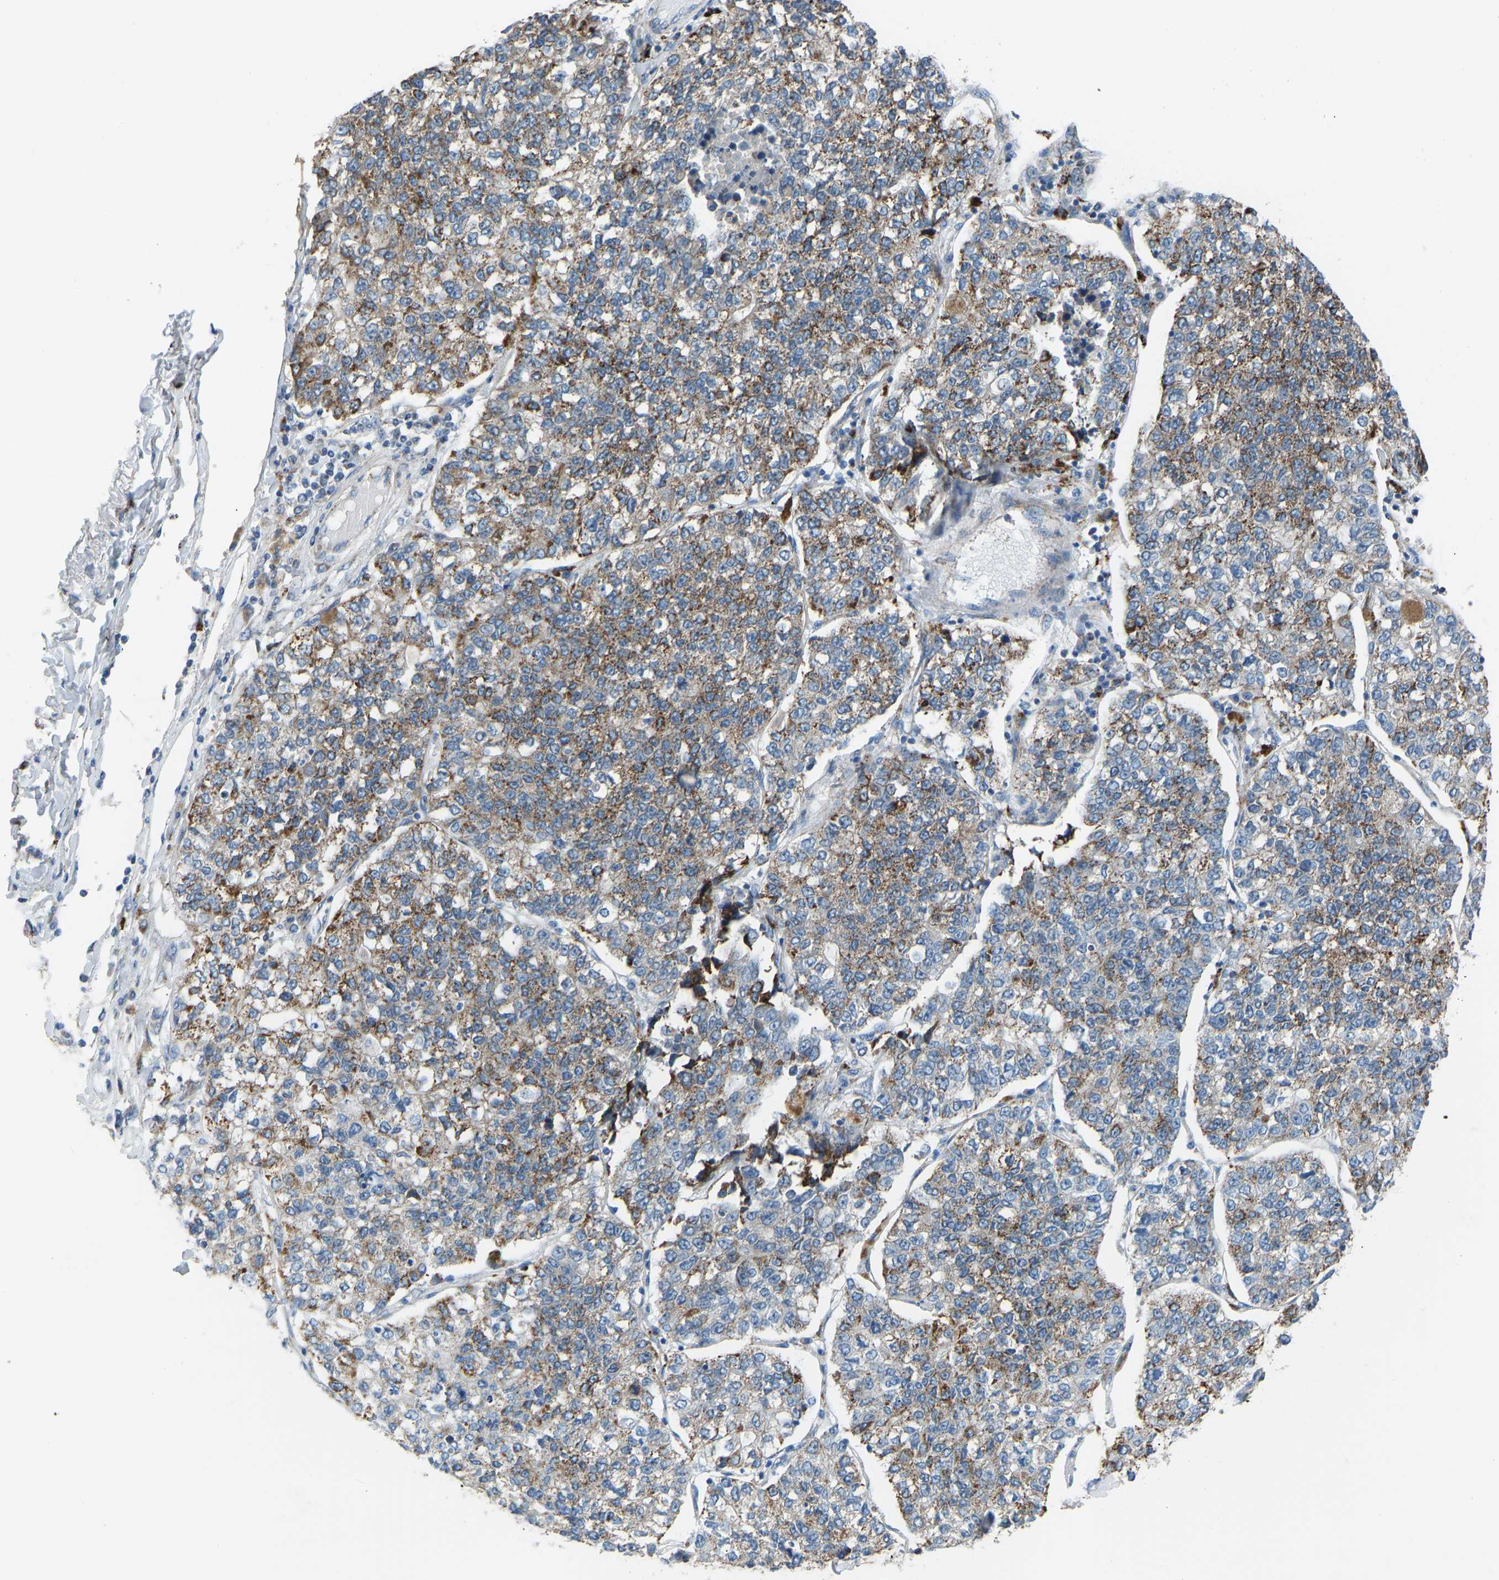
{"staining": {"intensity": "moderate", "quantity": ">75%", "location": "cytoplasmic/membranous"}, "tissue": "lung cancer", "cell_type": "Tumor cells", "image_type": "cancer", "snomed": [{"axis": "morphology", "description": "Adenocarcinoma, NOS"}, {"axis": "topography", "description": "Lung"}], "caption": "Immunohistochemistry (IHC) of human lung adenocarcinoma reveals medium levels of moderate cytoplasmic/membranous positivity in about >75% of tumor cells.", "gene": "SMIM20", "patient": {"sex": "male", "age": 49}}